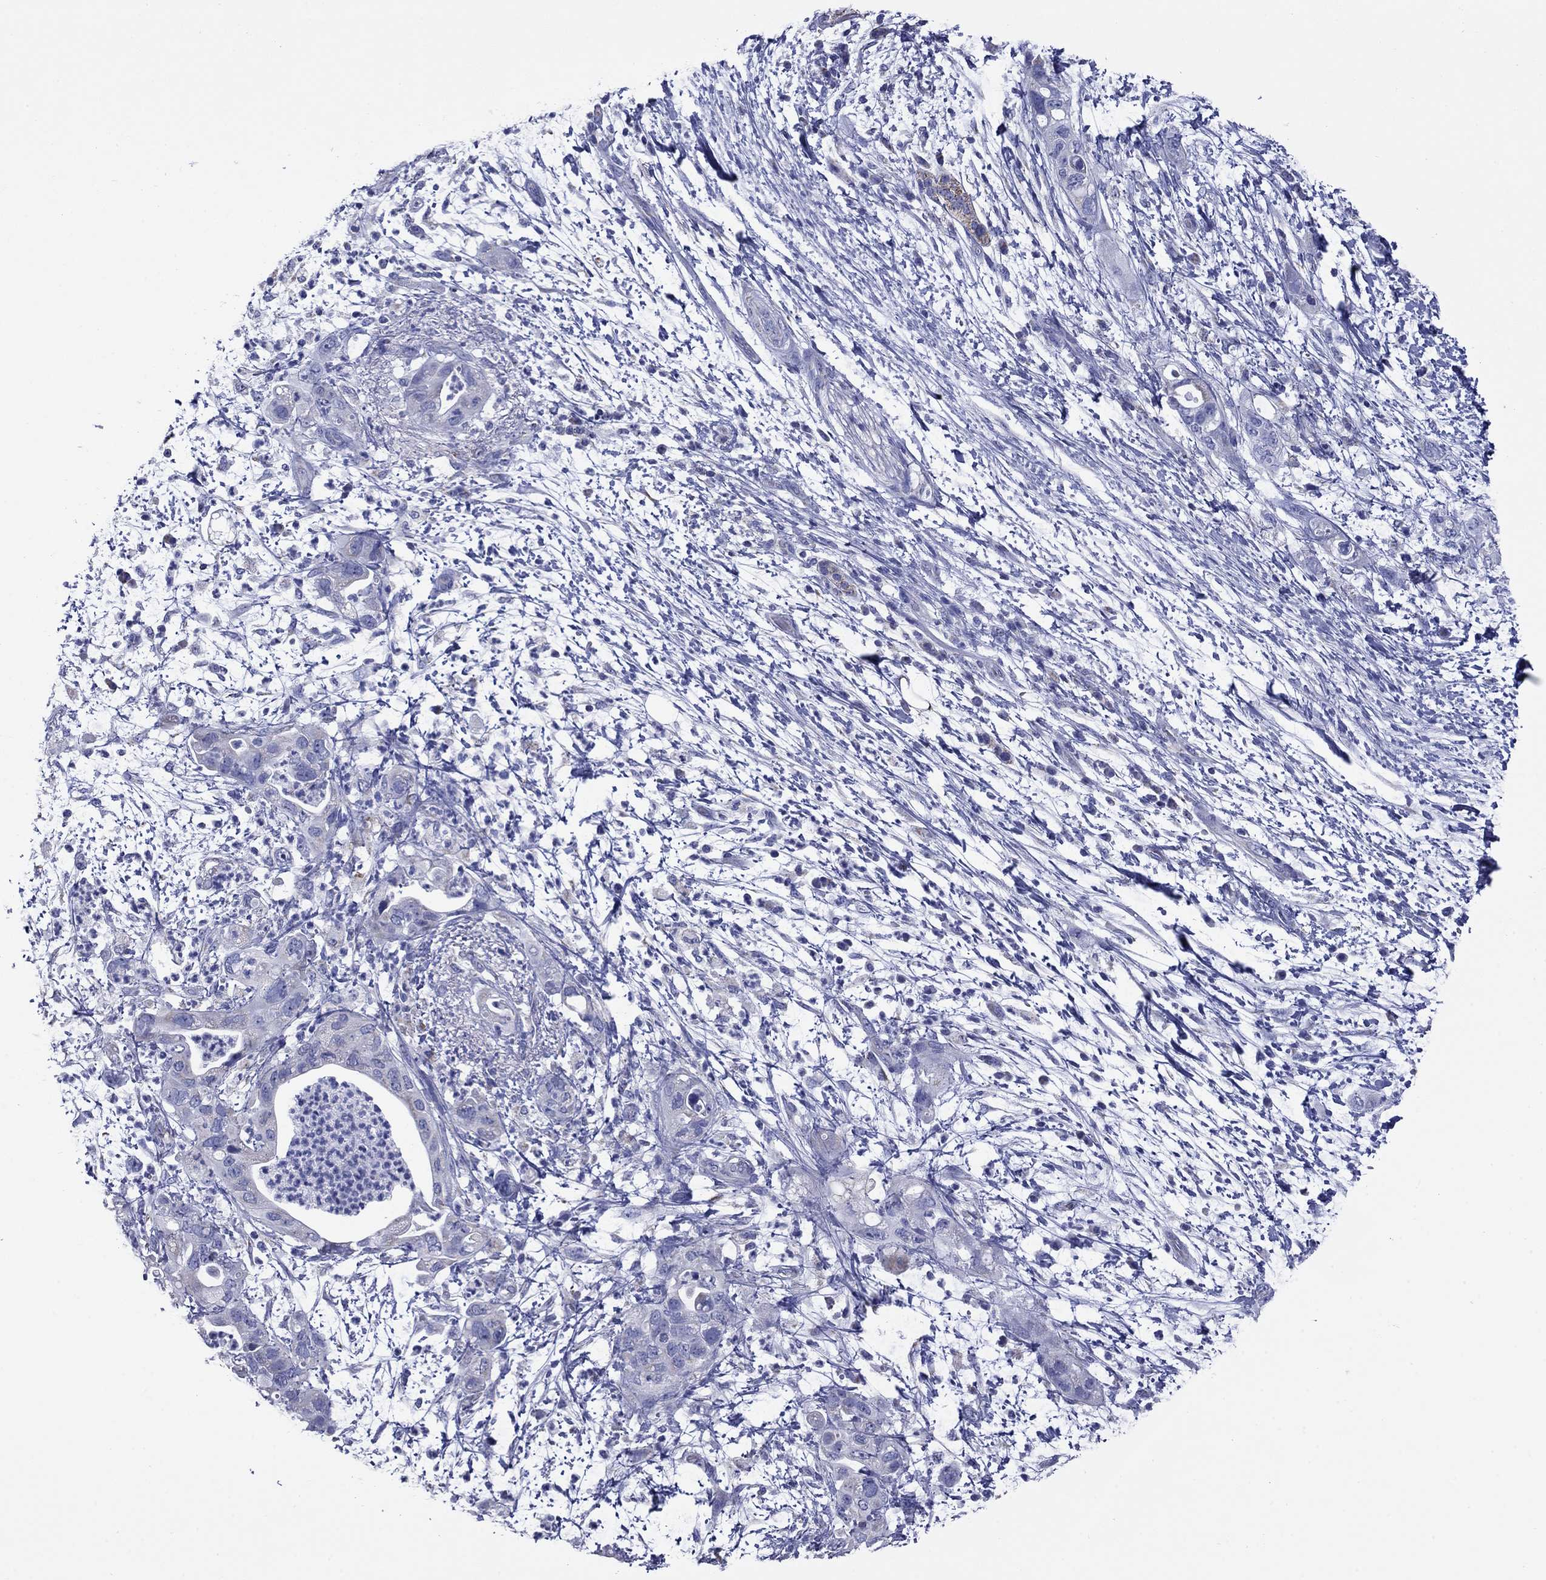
{"staining": {"intensity": "negative", "quantity": "none", "location": "none"}, "tissue": "pancreatic cancer", "cell_type": "Tumor cells", "image_type": "cancer", "snomed": [{"axis": "morphology", "description": "Adenocarcinoma, NOS"}, {"axis": "topography", "description": "Pancreas"}], "caption": "IHC micrograph of neoplastic tissue: human pancreatic adenocarcinoma stained with DAB (3,3'-diaminobenzidine) demonstrates no significant protein expression in tumor cells.", "gene": "ACADSB", "patient": {"sex": "female", "age": 72}}